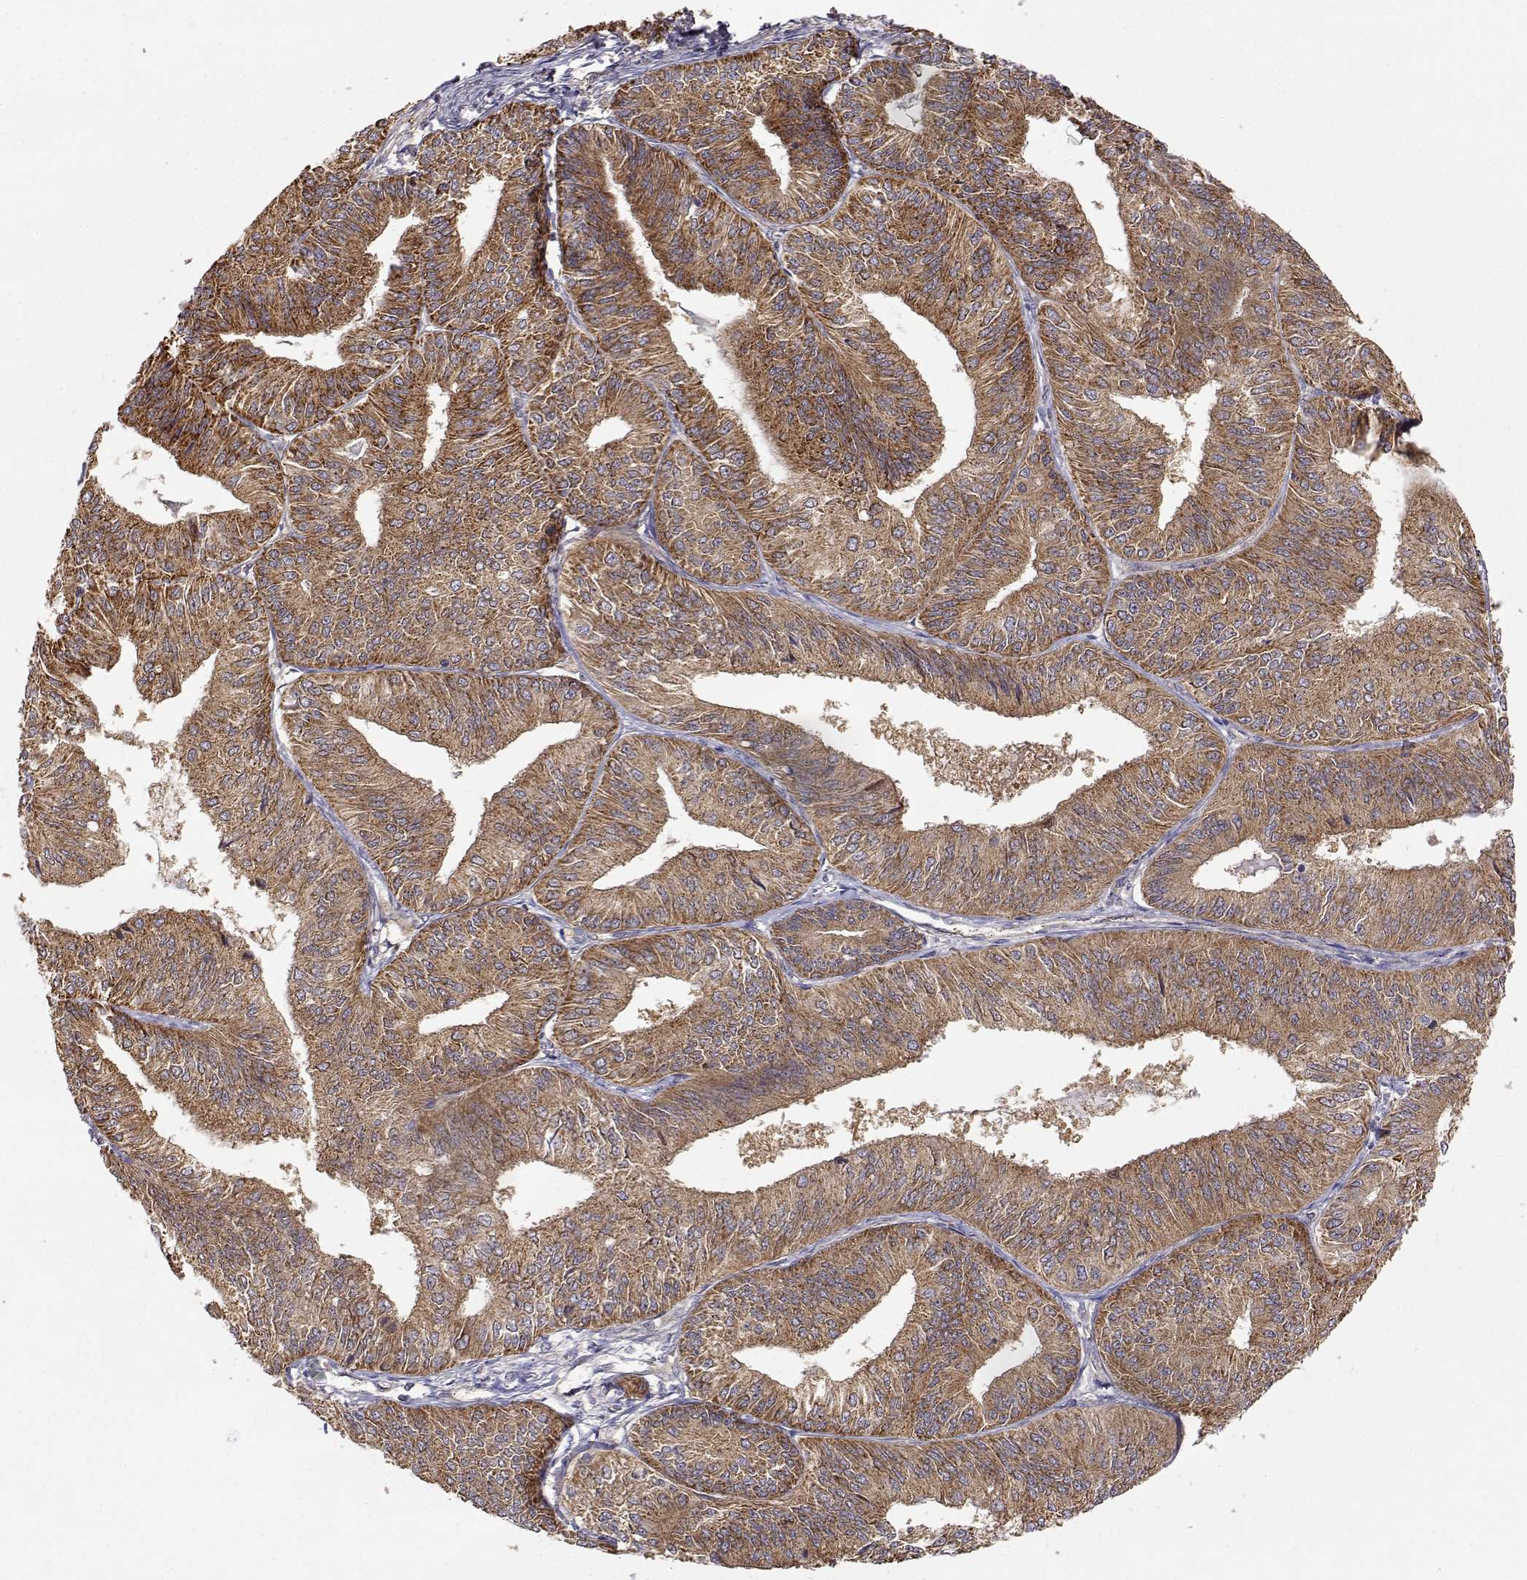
{"staining": {"intensity": "moderate", "quantity": ">75%", "location": "cytoplasmic/membranous"}, "tissue": "endometrial cancer", "cell_type": "Tumor cells", "image_type": "cancer", "snomed": [{"axis": "morphology", "description": "Adenocarcinoma, NOS"}, {"axis": "topography", "description": "Endometrium"}], "caption": "Moderate cytoplasmic/membranous expression for a protein is seen in about >75% of tumor cells of adenocarcinoma (endometrial) using immunohistochemistry.", "gene": "PAIP1", "patient": {"sex": "female", "age": 58}}